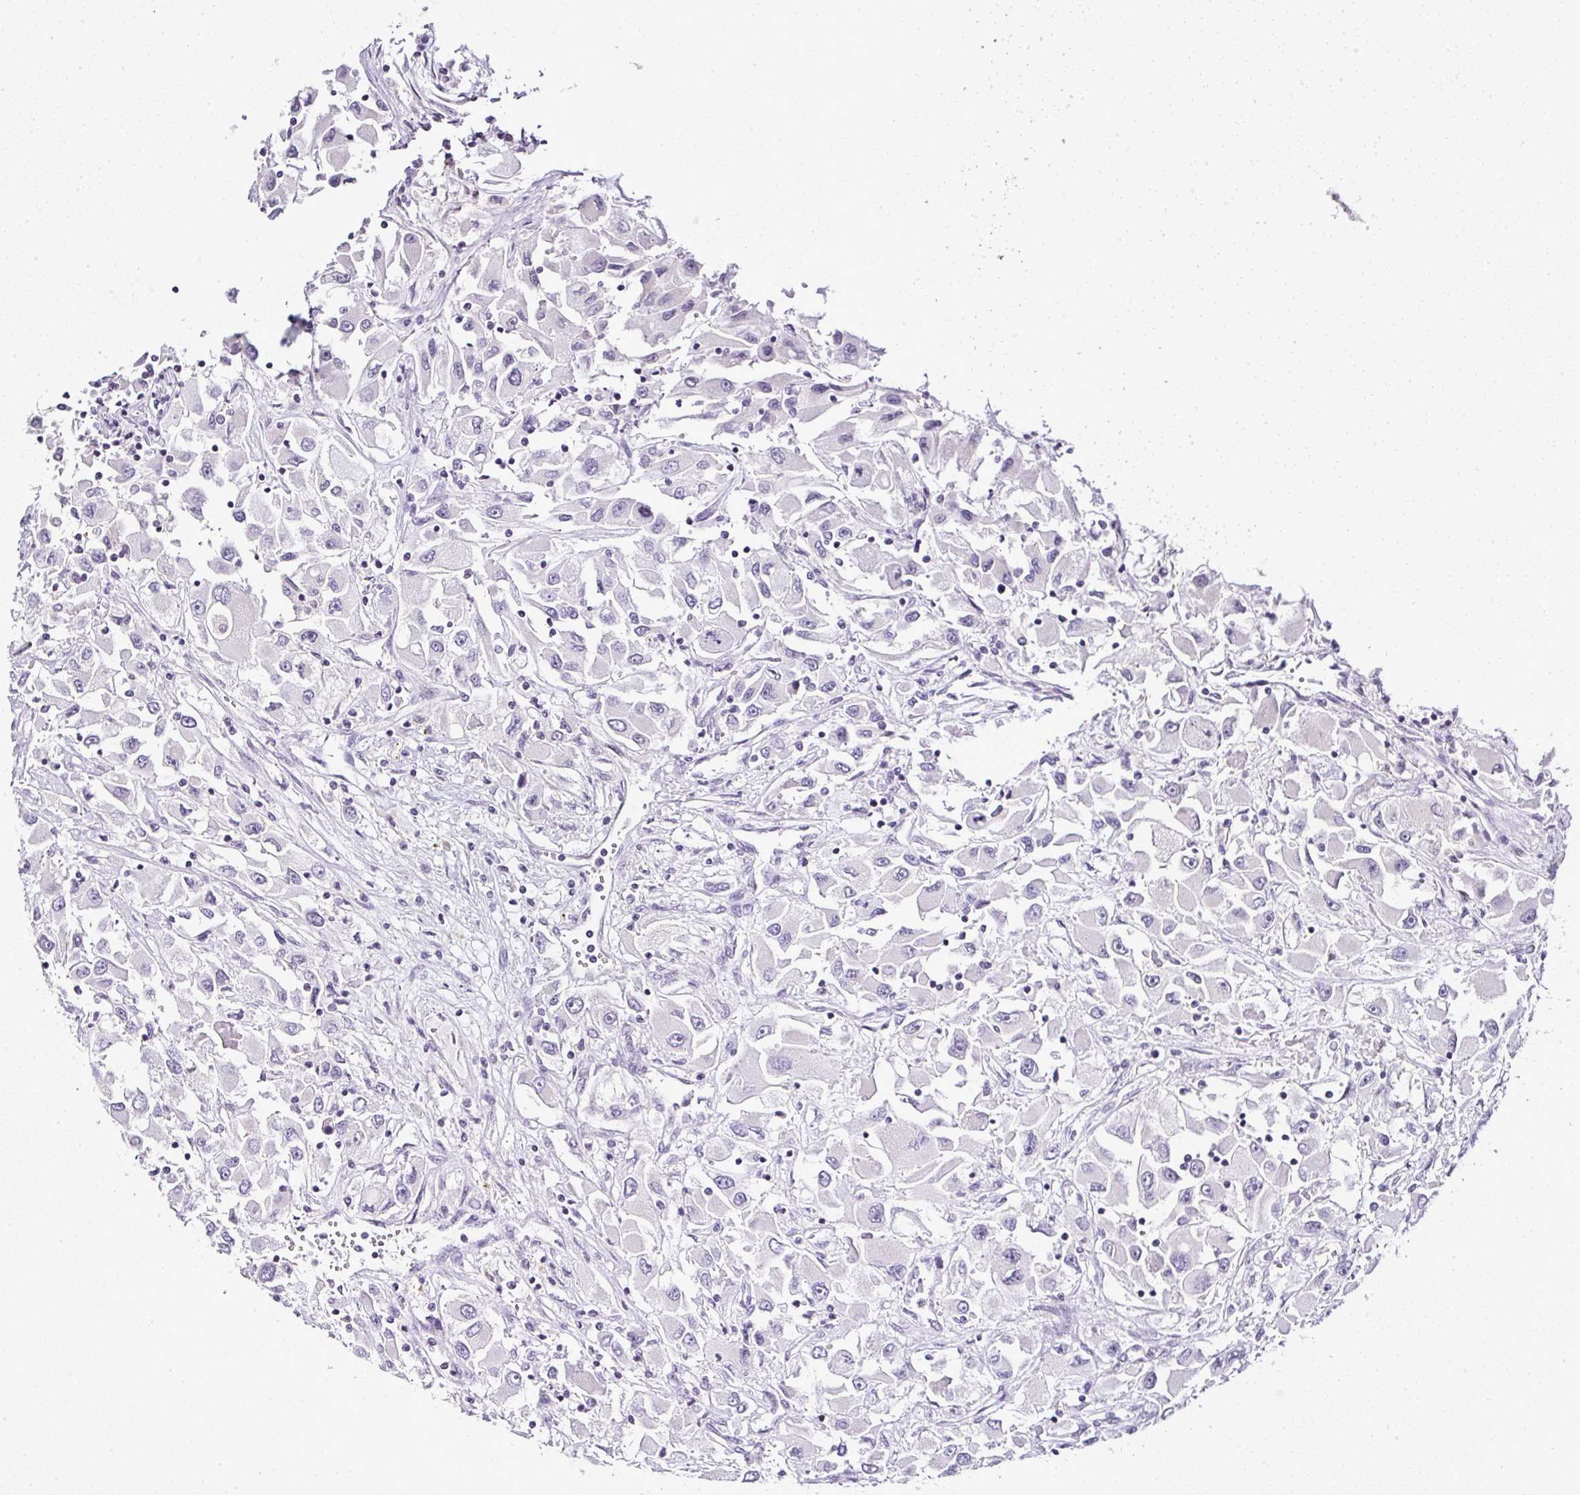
{"staining": {"intensity": "negative", "quantity": "none", "location": "none"}, "tissue": "renal cancer", "cell_type": "Tumor cells", "image_type": "cancer", "snomed": [{"axis": "morphology", "description": "Adenocarcinoma, NOS"}, {"axis": "topography", "description": "Kidney"}], "caption": "Immunohistochemistry (IHC) photomicrograph of neoplastic tissue: human renal cancer (adenocarcinoma) stained with DAB (3,3'-diaminobenzidine) shows no significant protein positivity in tumor cells.", "gene": "SERPINB3", "patient": {"sex": "female", "age": 52}}